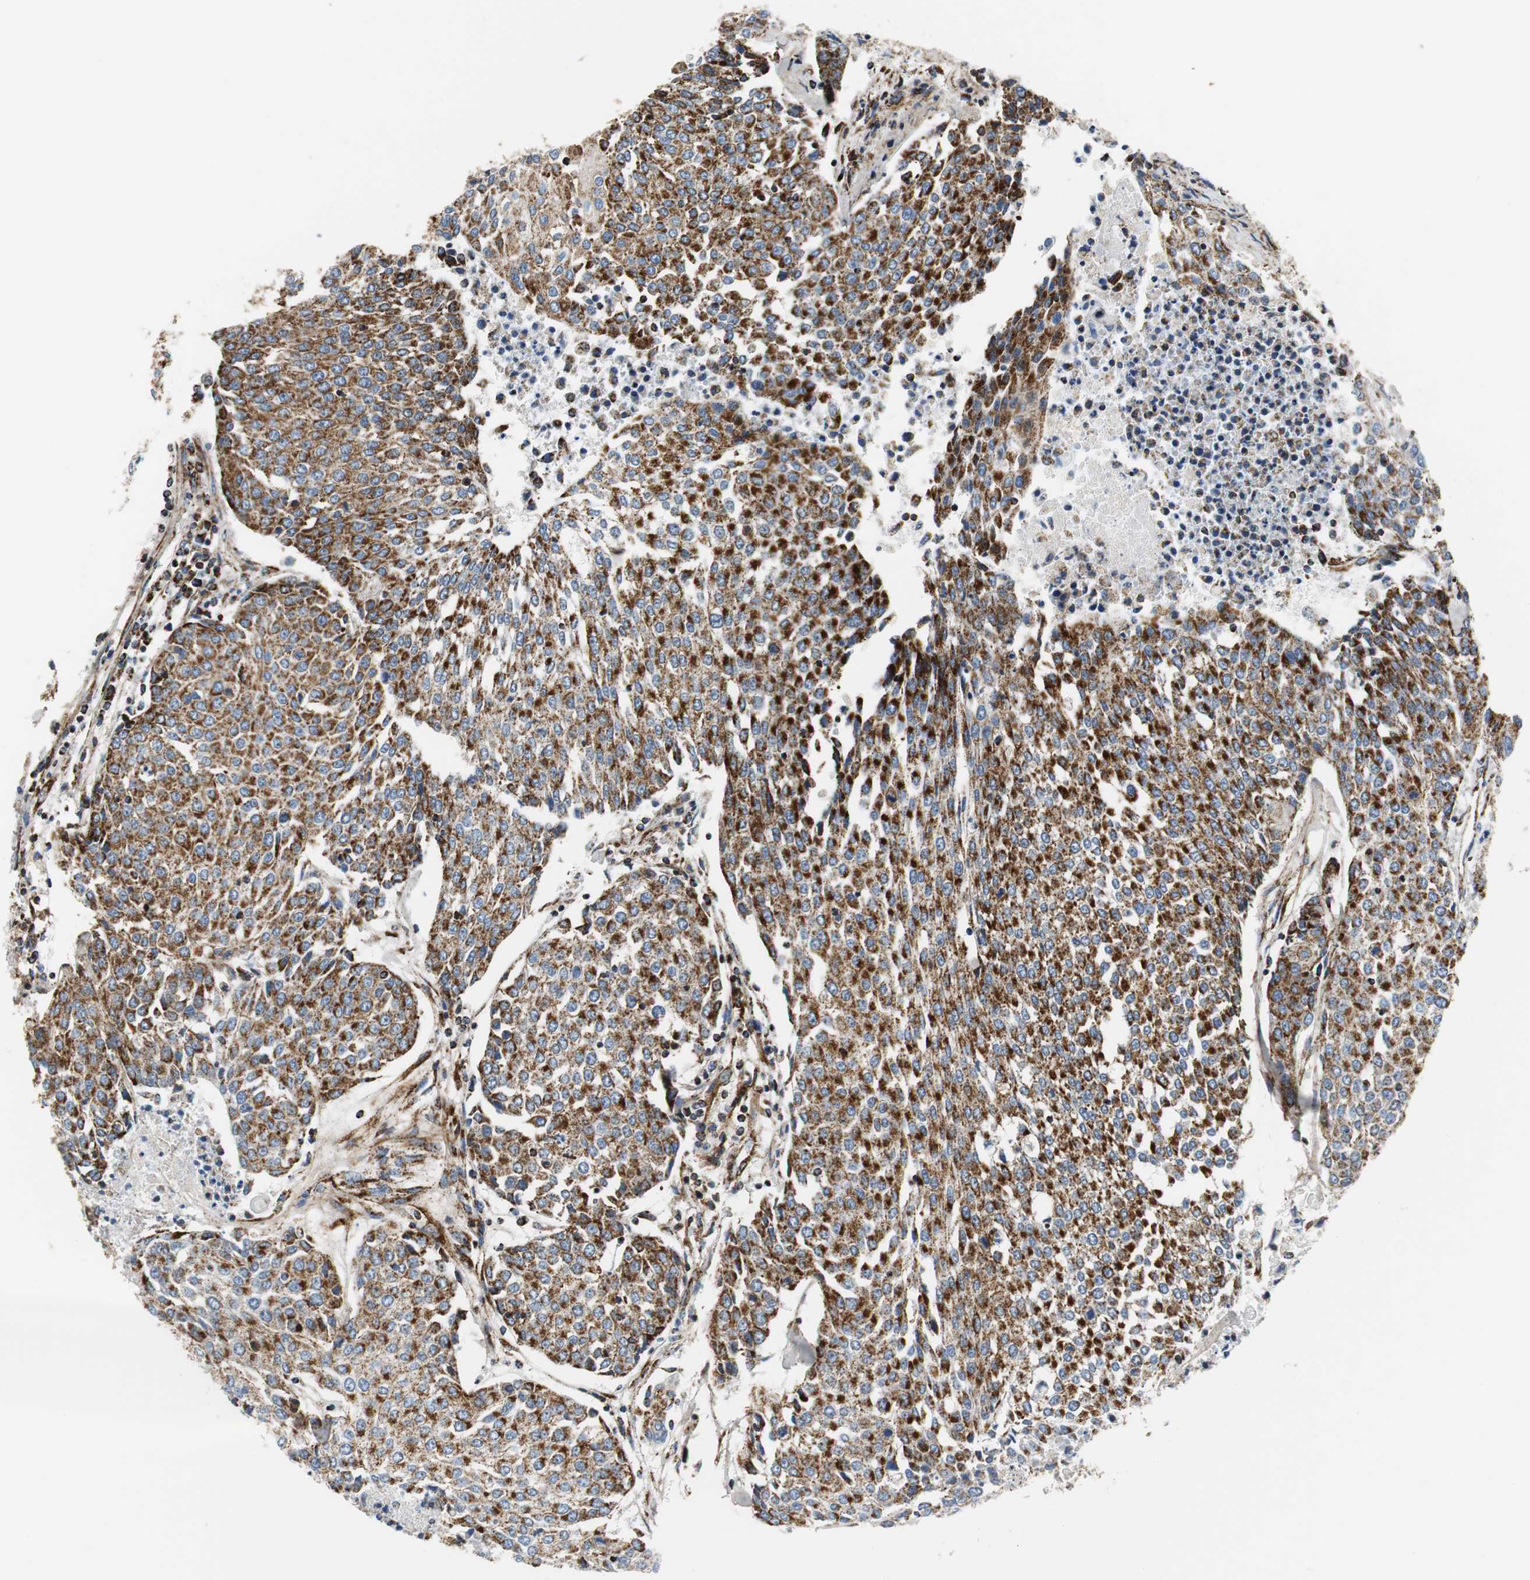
{"staining": {"intensity": "strong", "quantity": ">75%", "location": "cytoplasmic/membranous"}, "tissue": "urothelial cancer", "cell_type": "Tumor cells", "image_type": "cancer", "snomed": [{"axis": "morphology", "description": "Urothelial carcinoma, High grade"}, {"axis": "topography", "description": "Urinary bladder"}], "caption": "DAB immunohistochemical staining of human urothelial carcinoma (high-grade) displays strong cytoplasmic/membranous protein staining in about >75% of tumor cells.", "gene": "C1QTNF7", "patient": {"sex": "female", "age": 85}}